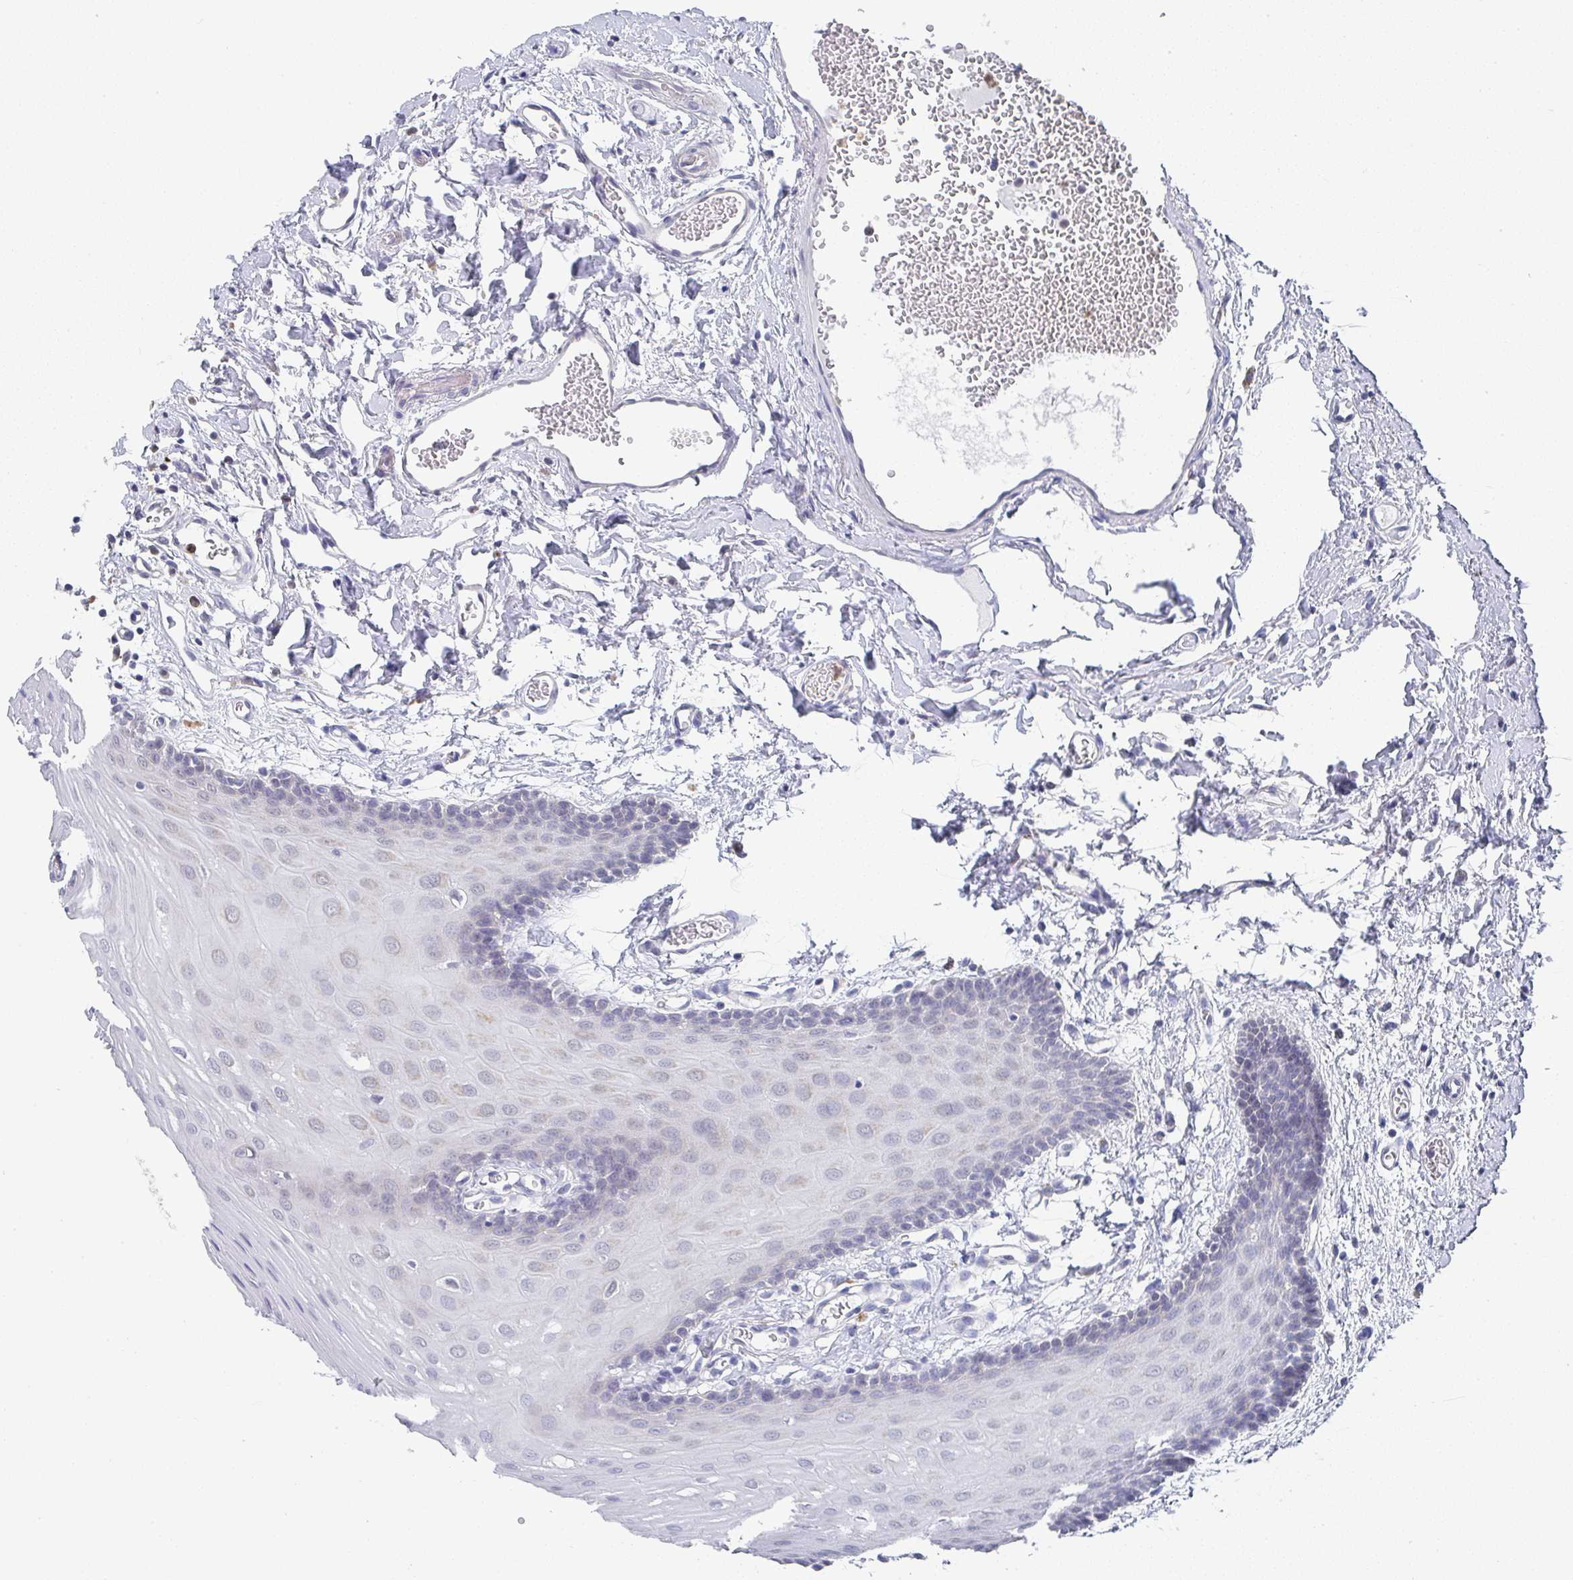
{"staining": {"intensity": "negative", "quantity": "none", "location": "none"}, "tissue": "oral mucosa", "cell_type": "Squamous epithelial cells", "image_type": "normal", "snomed": [{"axis": "morphology", "description": "Normal tissue, NOS"}, {"axis": "topography", "description": "Oral tissue"}, {"axis": "topography", "description": "Tounge, NOS"}], "caption": "The photomicrograph reveals no staining of squamous epithelial cells in unremarkable oral mucosa. (Immunohistochemistry (ihc), brightfield microscopy, high magnification).", "gene": "NCF1", "patient": {"sex": "female", "age": 60}}